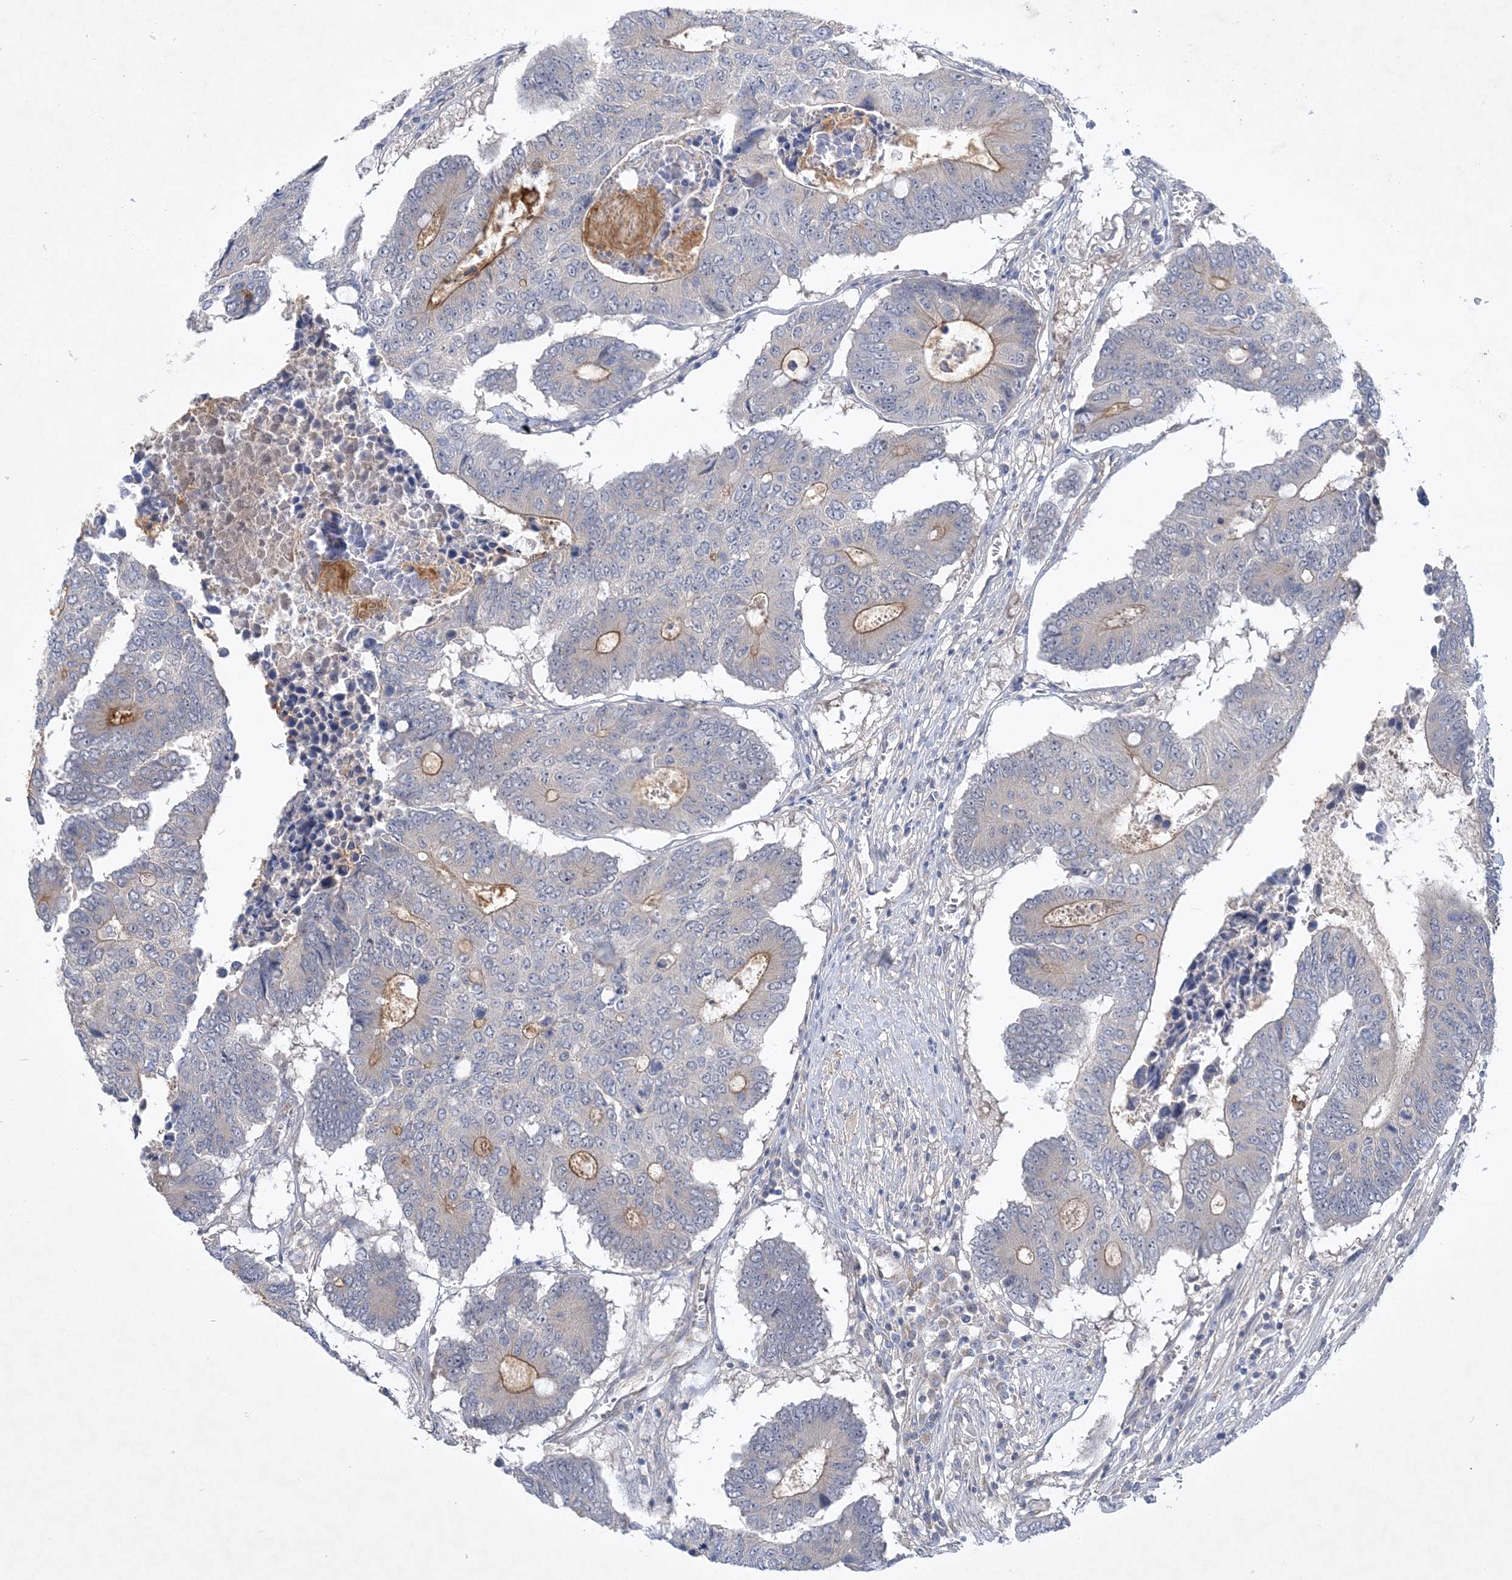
{"staining": {"intensity": "moderate", "quantity": "<25%", "location": "cytoplasmic/membranous"}, "tissue": "colorectal cancer", "cell_type": "Tumor cells", "image_type": "cancer", "snomed": [{"axis": "morphology", "description": "Adenocarcinoma, NOS"}, {"axis": "topography", "description": "Colon"}], "caption": "Immunohistochemistry (IHC) (DAB) staining of human colorectal cancer demonstrates moderate cytoplasmic/membranous protein expression in about <25% of tumor cells. The staining was performed using DAB (3,3'-diaminobenzidine) to visualize the protein expression in brown, while the nuclei were stained in blue with hematoxylin (Magnification: 20x).", "gene": "ANKRD35", "patient": {"sex": "male", "age": 87}}